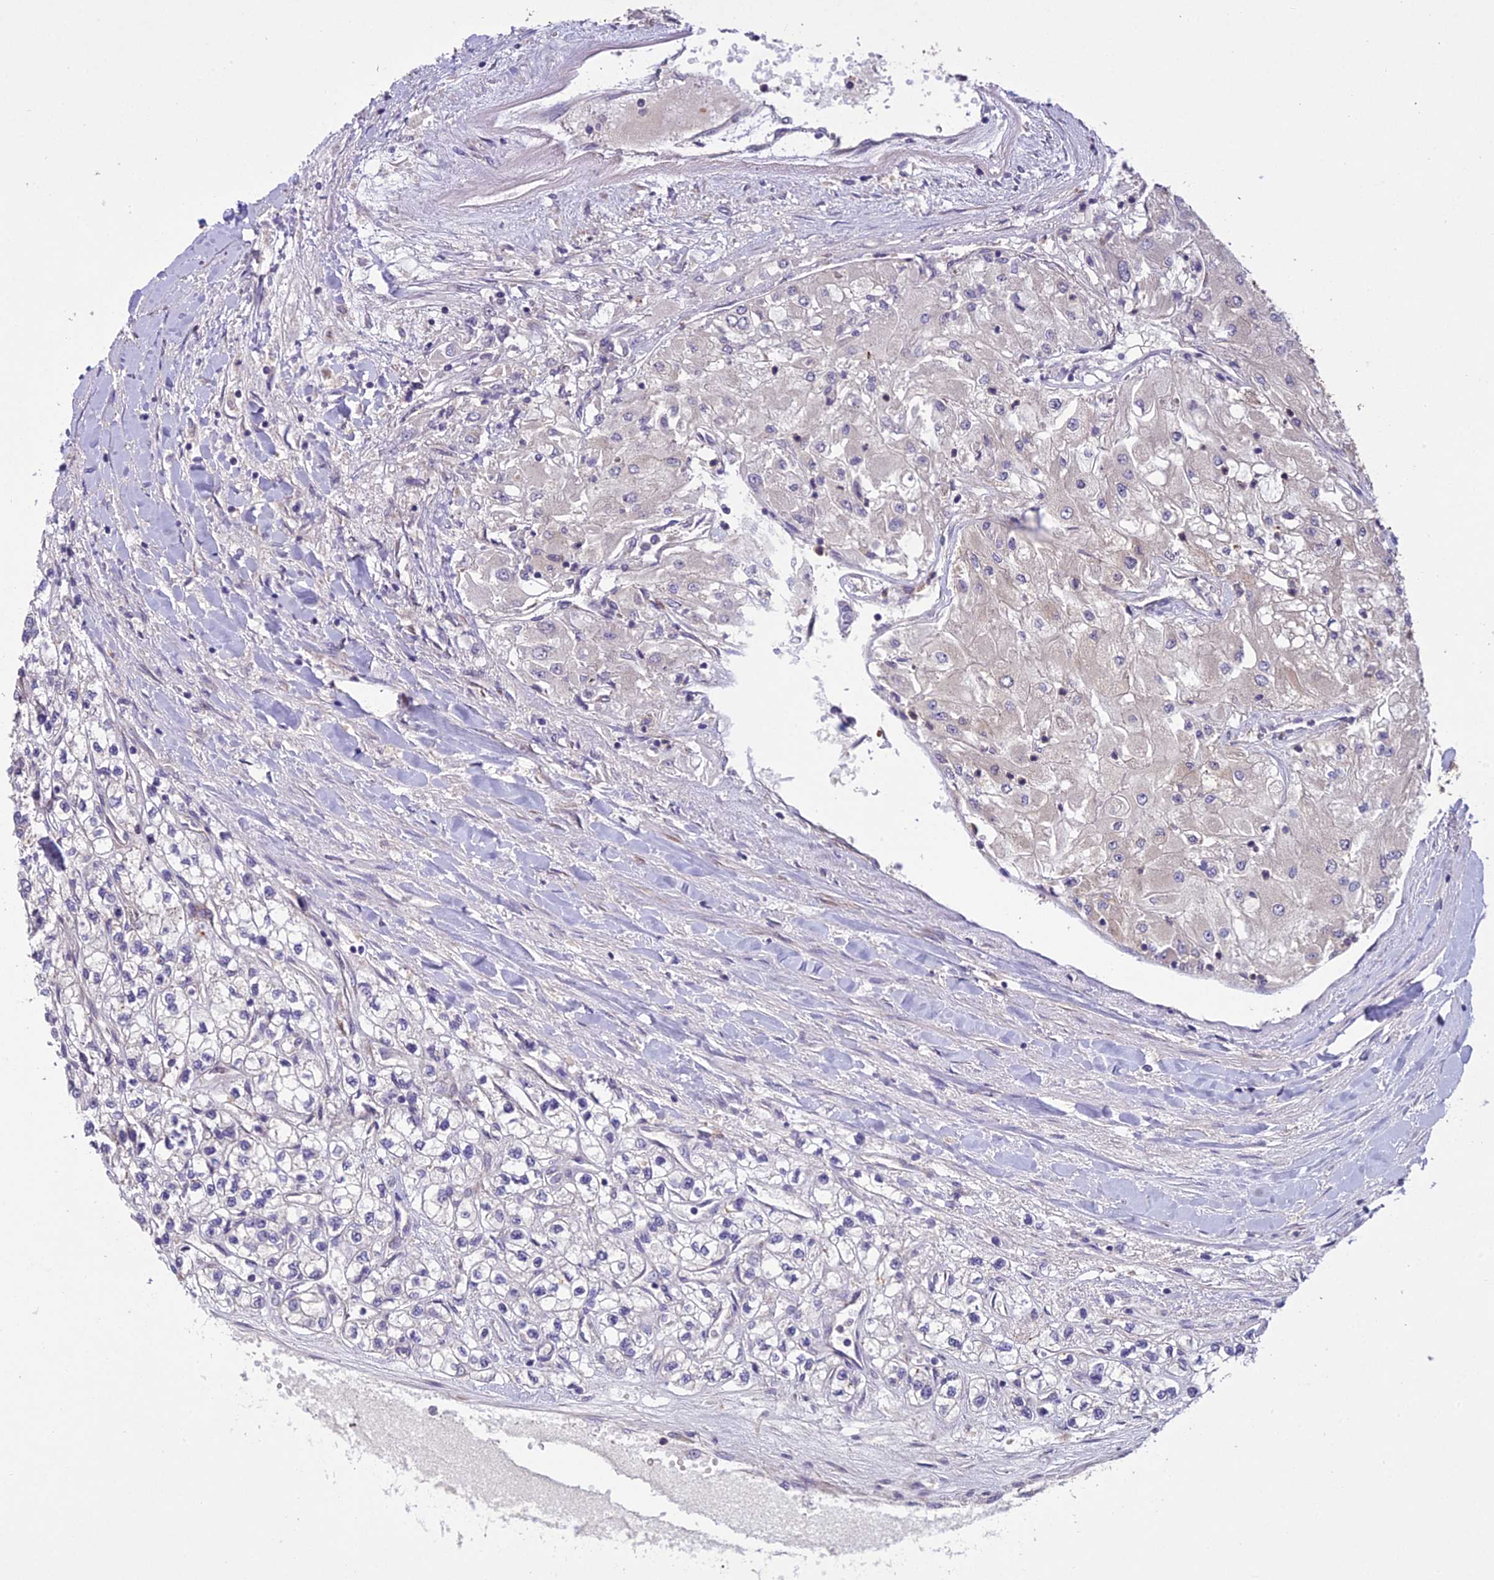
{"staining": {"intensity": "negative", "quantity": "none", "location": "none"}, "tissue": "renal cancer", "cell_type": "Tumor cells", "image_type": "cancer", "snomed": [{"axis": "morphology", "description": "Adenocarcinoma, NOS"}, {"axis": "topography", "description": "Kidney"}], "caption": "Immunohistochemistry (IHC) of human renal adenocarcinoma demonstrates no positivity in tumor cells.", "gene": "CENPL", "patient": {"sex": "male", "age": 80}}